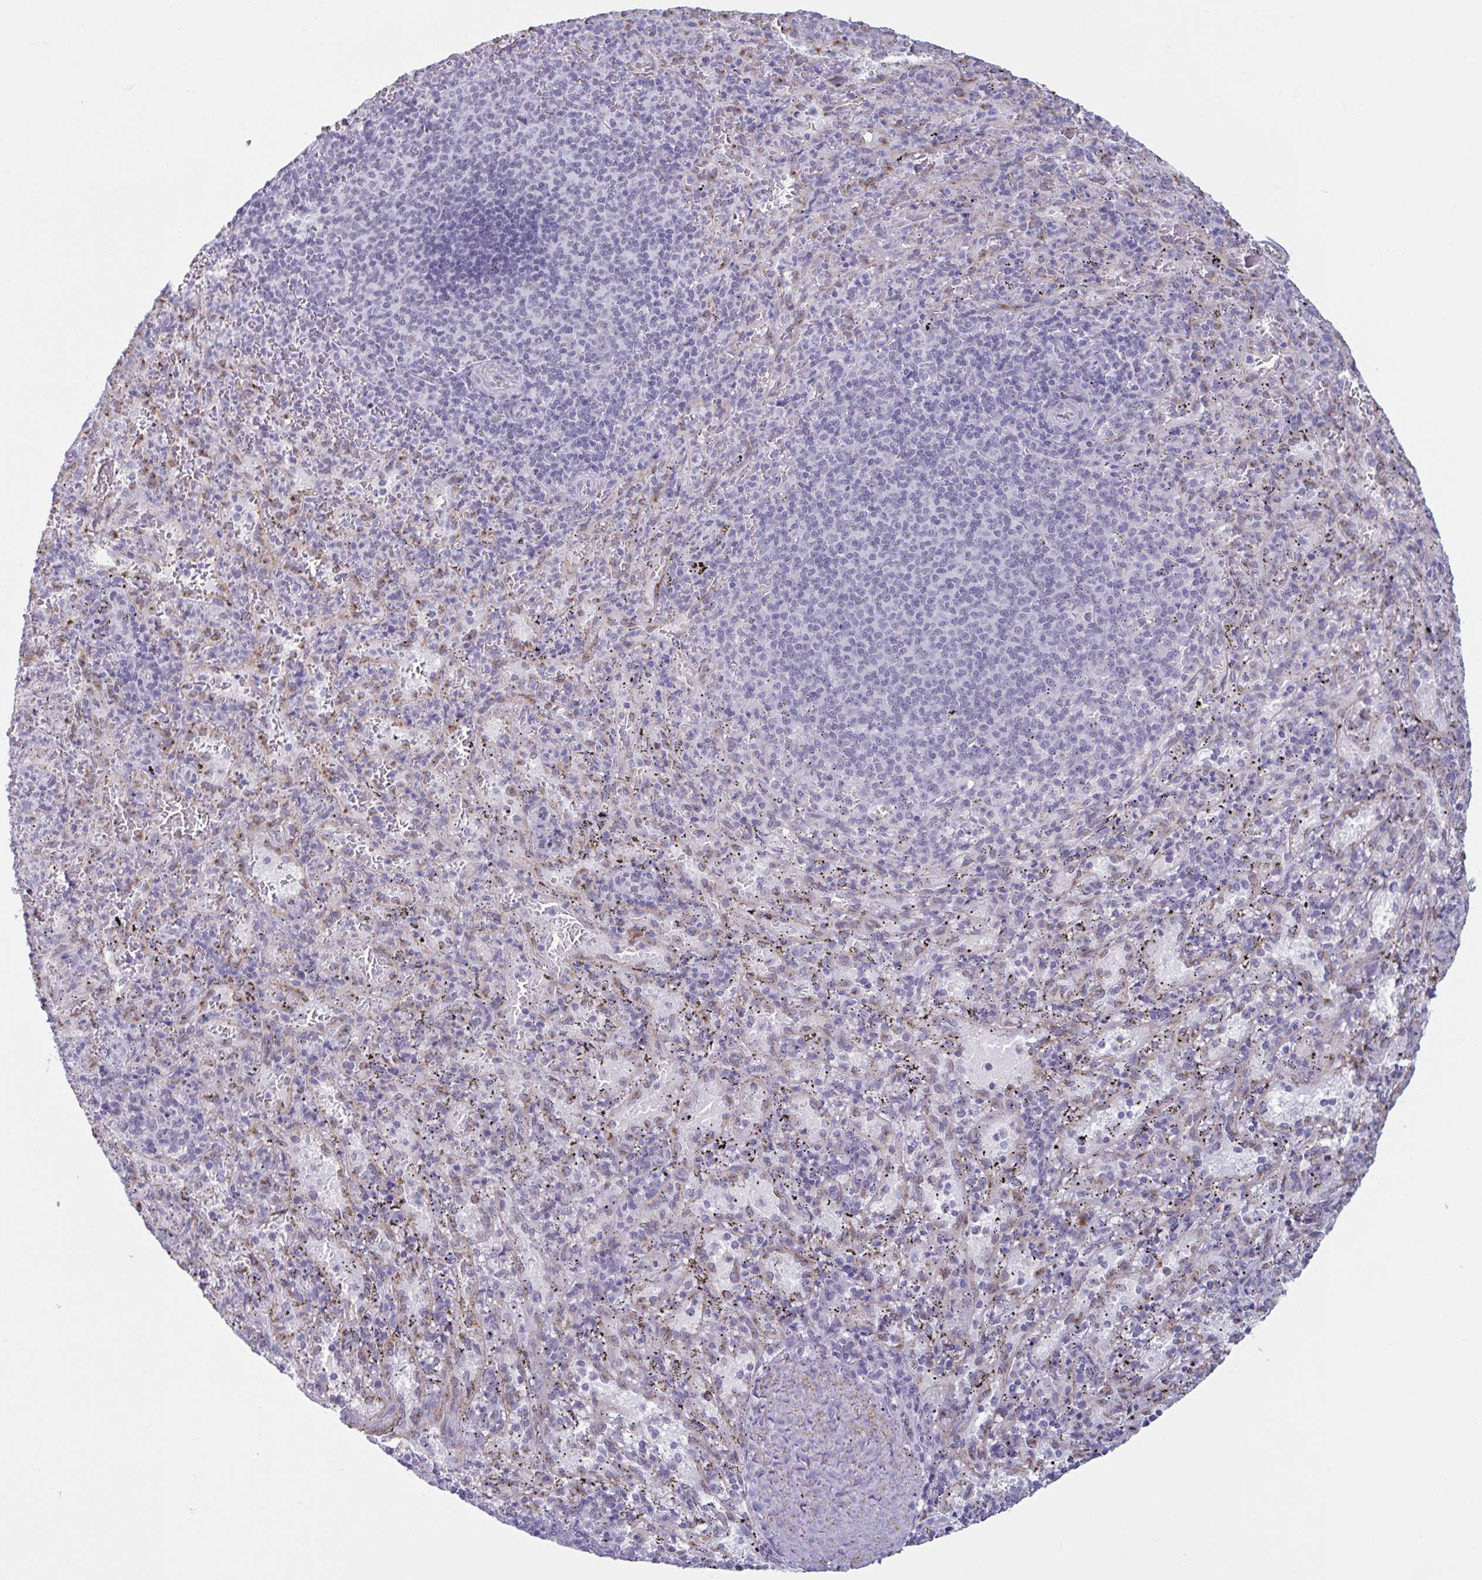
{"staining": {"intensity": "negative", "quantity": "none", "location": "none"}, "tissue": "spleen", "cell_type": "Cells in red pulp", "image_type": "normal", "snomed": [{"axis": "morphology", "description": "Normal tissue, NOS"}, {"axis": "topography", "description": "Spleen"}], "caption": "Immunohistochemistry image of normal spleen: spleen stained with DAB (3,3'-diaminobenzidine) shows no significant protein staining in cells in red pulp.", "gene": "MSMB", "patient": {"sex": "male", "age": 57}}